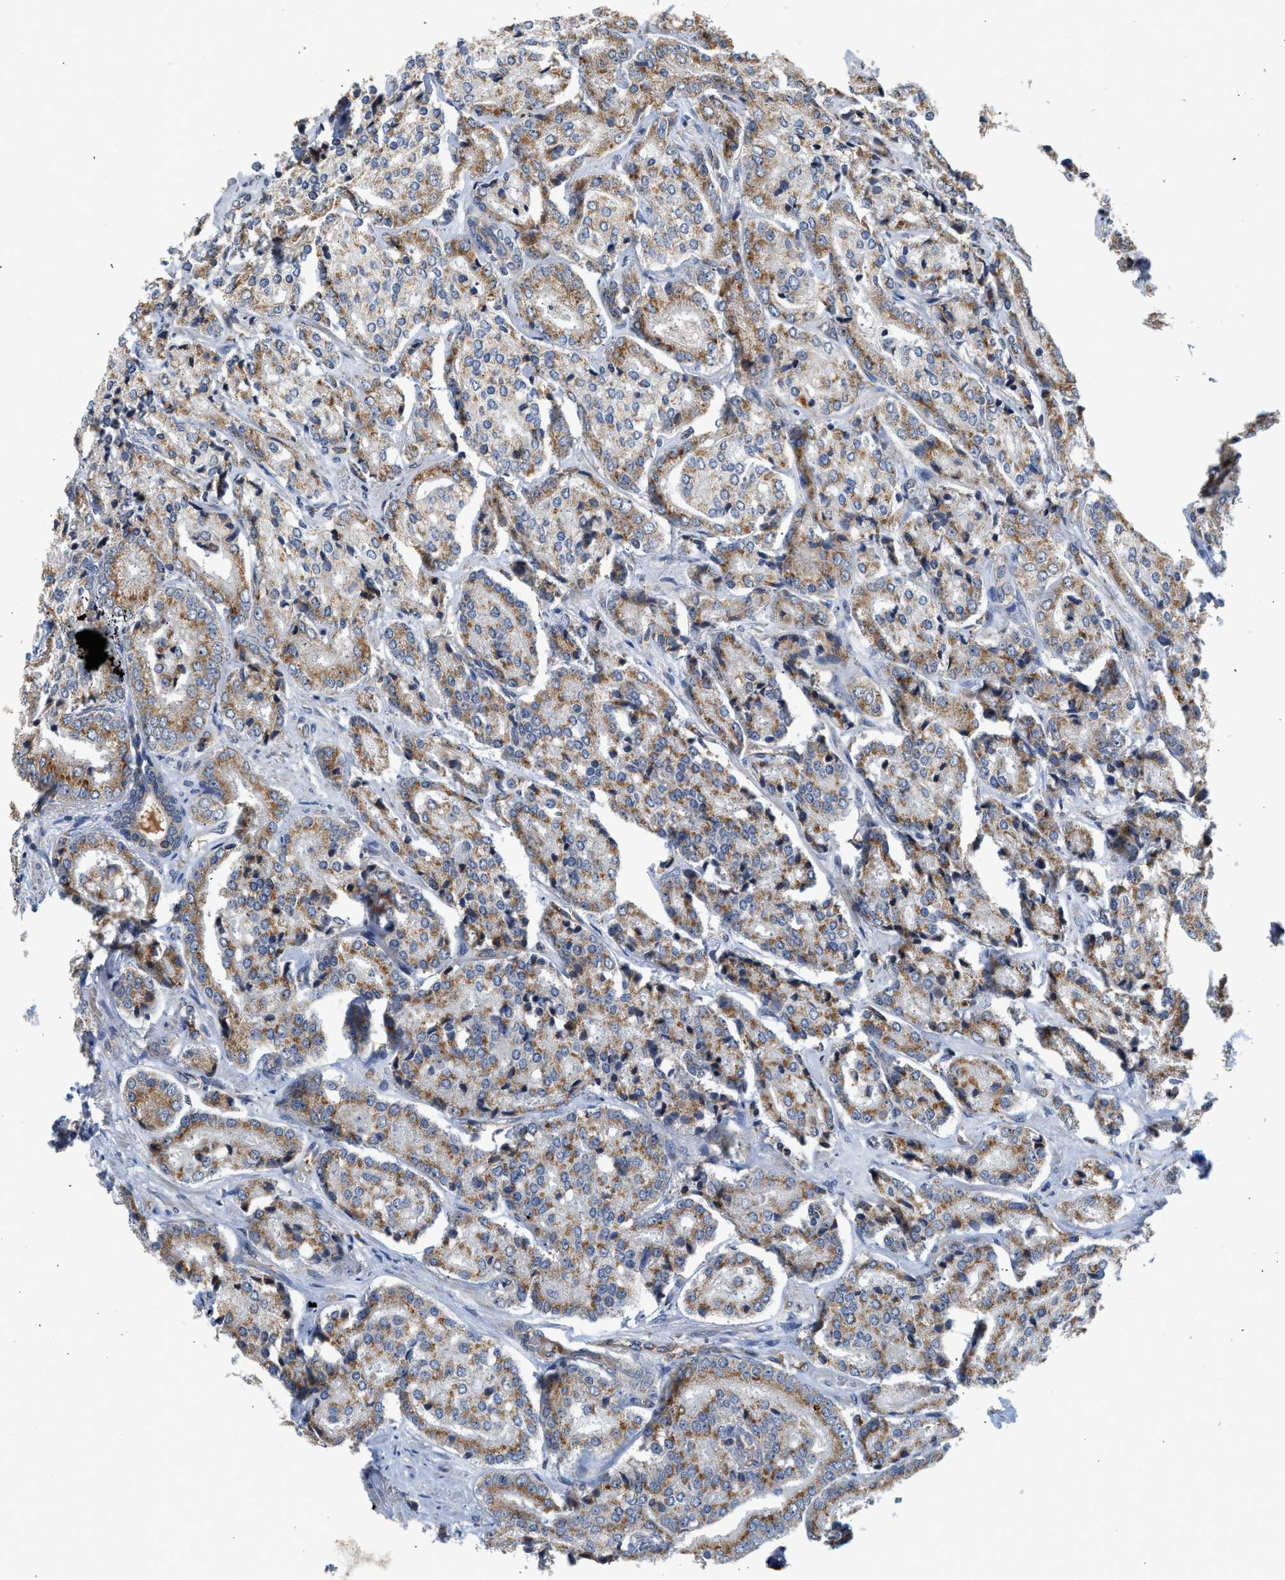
{"staining": {"intensity": "moderate", "quantity": "25%-75%", "location": "cytoplasmic/membranous"}, "tissue": "prostate cancer", "cell_type": "Tumor cells", "image_type": "cancer", "snomed": [{"axis": "morphology", "description": "Adenocarcinoma, High grade"}, {"axis": "topography", "description": "Prostate"}], "caption": "Immunohistochemical staining of prostate adenocarcinoma (high-grade) exhibits moderate cytoplasmic/membranous protein expression in approximately 25%-75% of tumor cells.", "gene": "PIM1", "patient": {"sex": "male", "age": 65}}